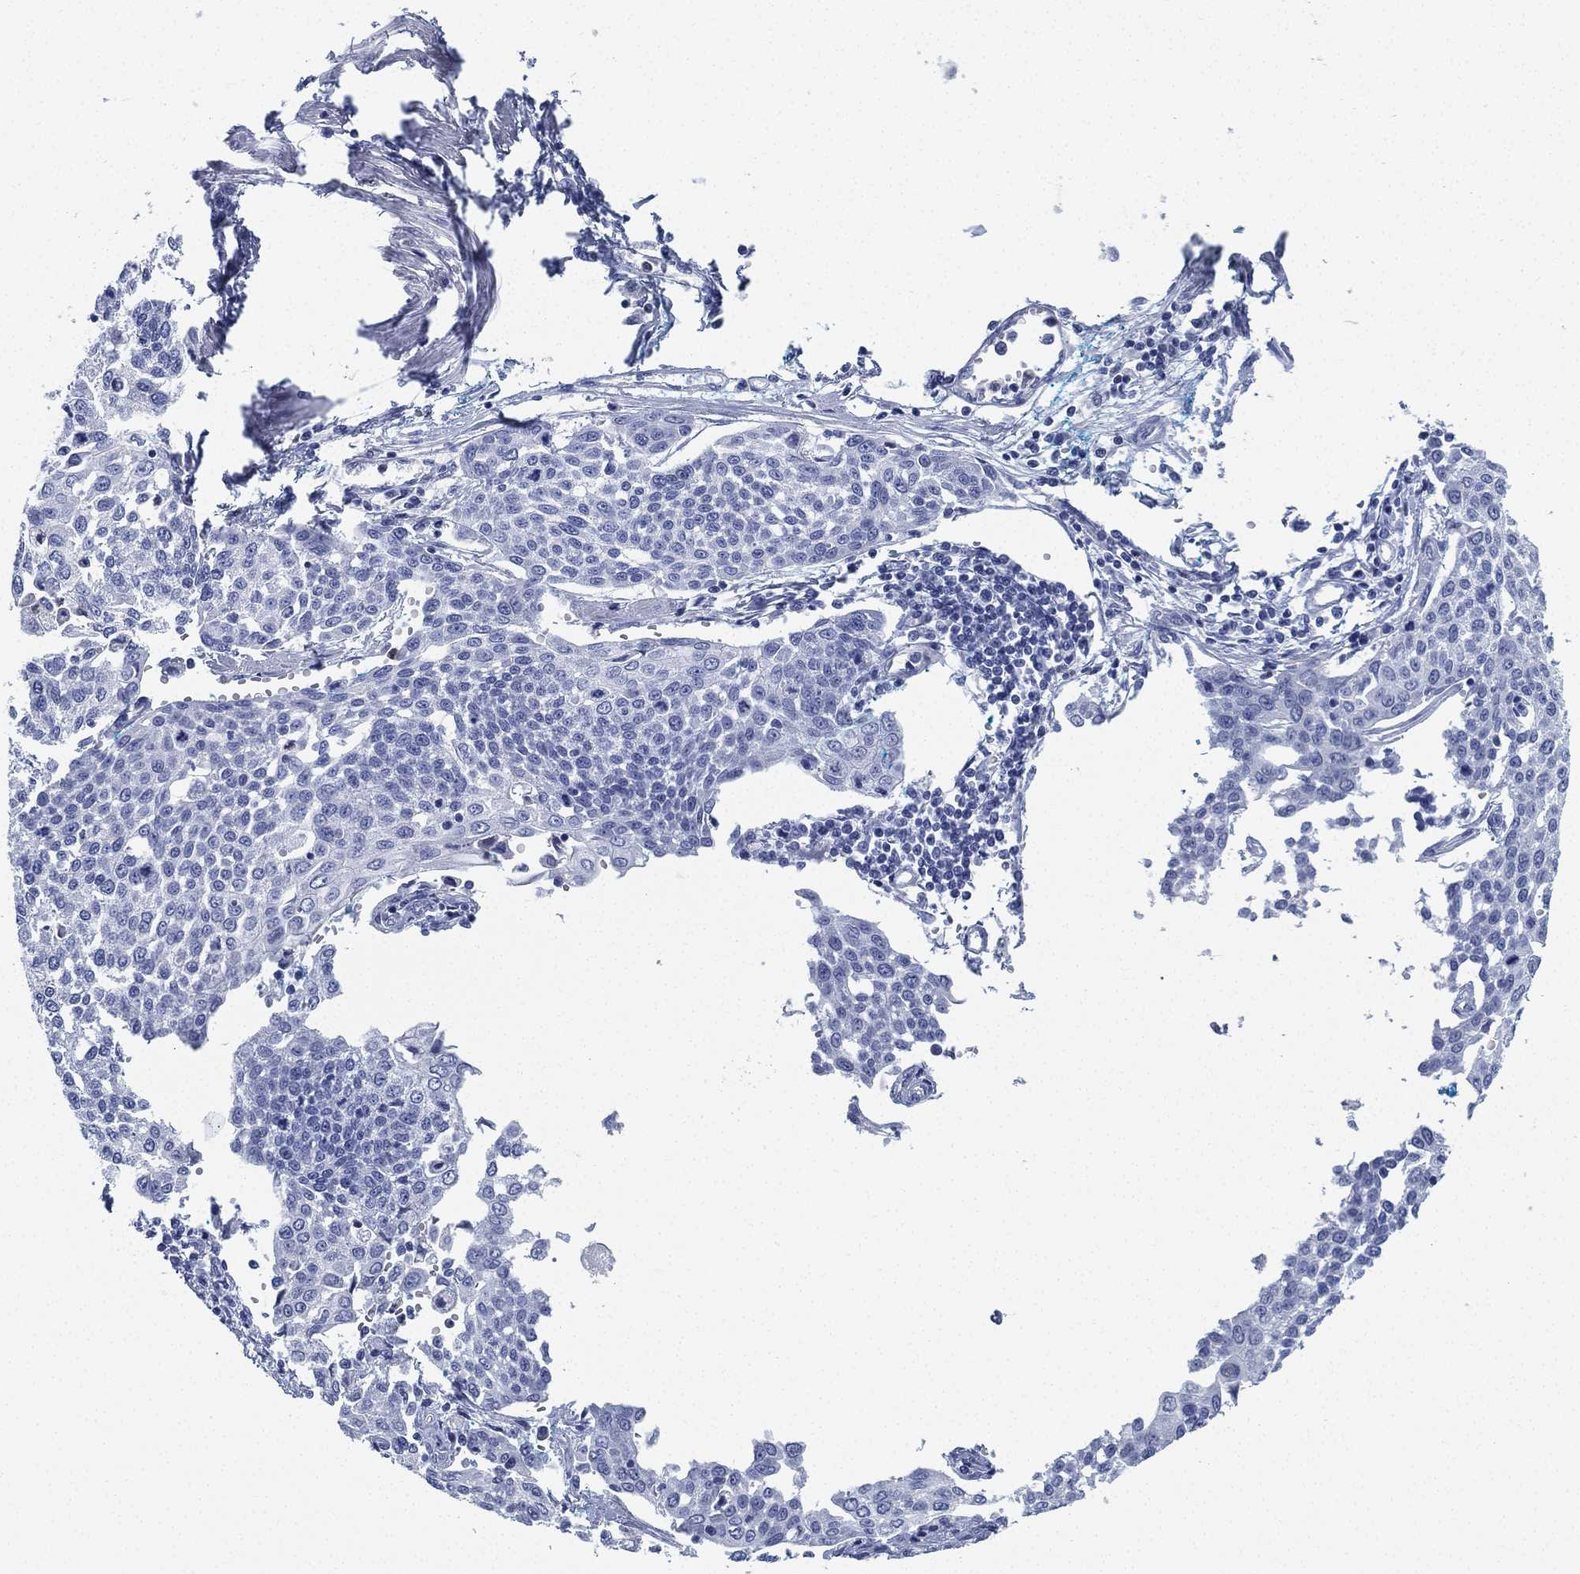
{"staining": {"intensity": "negative", "quantity": "none", "location": "none"}, "tissue": "cervical cancer", "cell_type": "Tumor cells", "image_type": "cancer", "snomed": [{"axis": "morphology", "description": "Squamous cell carcinoma, NOS"}, {"axis": "topography", "description": "Cervix"}], "caption": "Immunohistochemistry of cervical squamous cell carcinoma reveals no expression in tumor cells. (DAB immunohistochemistry (IHC) with hematoxylin counter stain).", "gene": "DEFB121", "patient": {"sex": "female", "age": 34}}